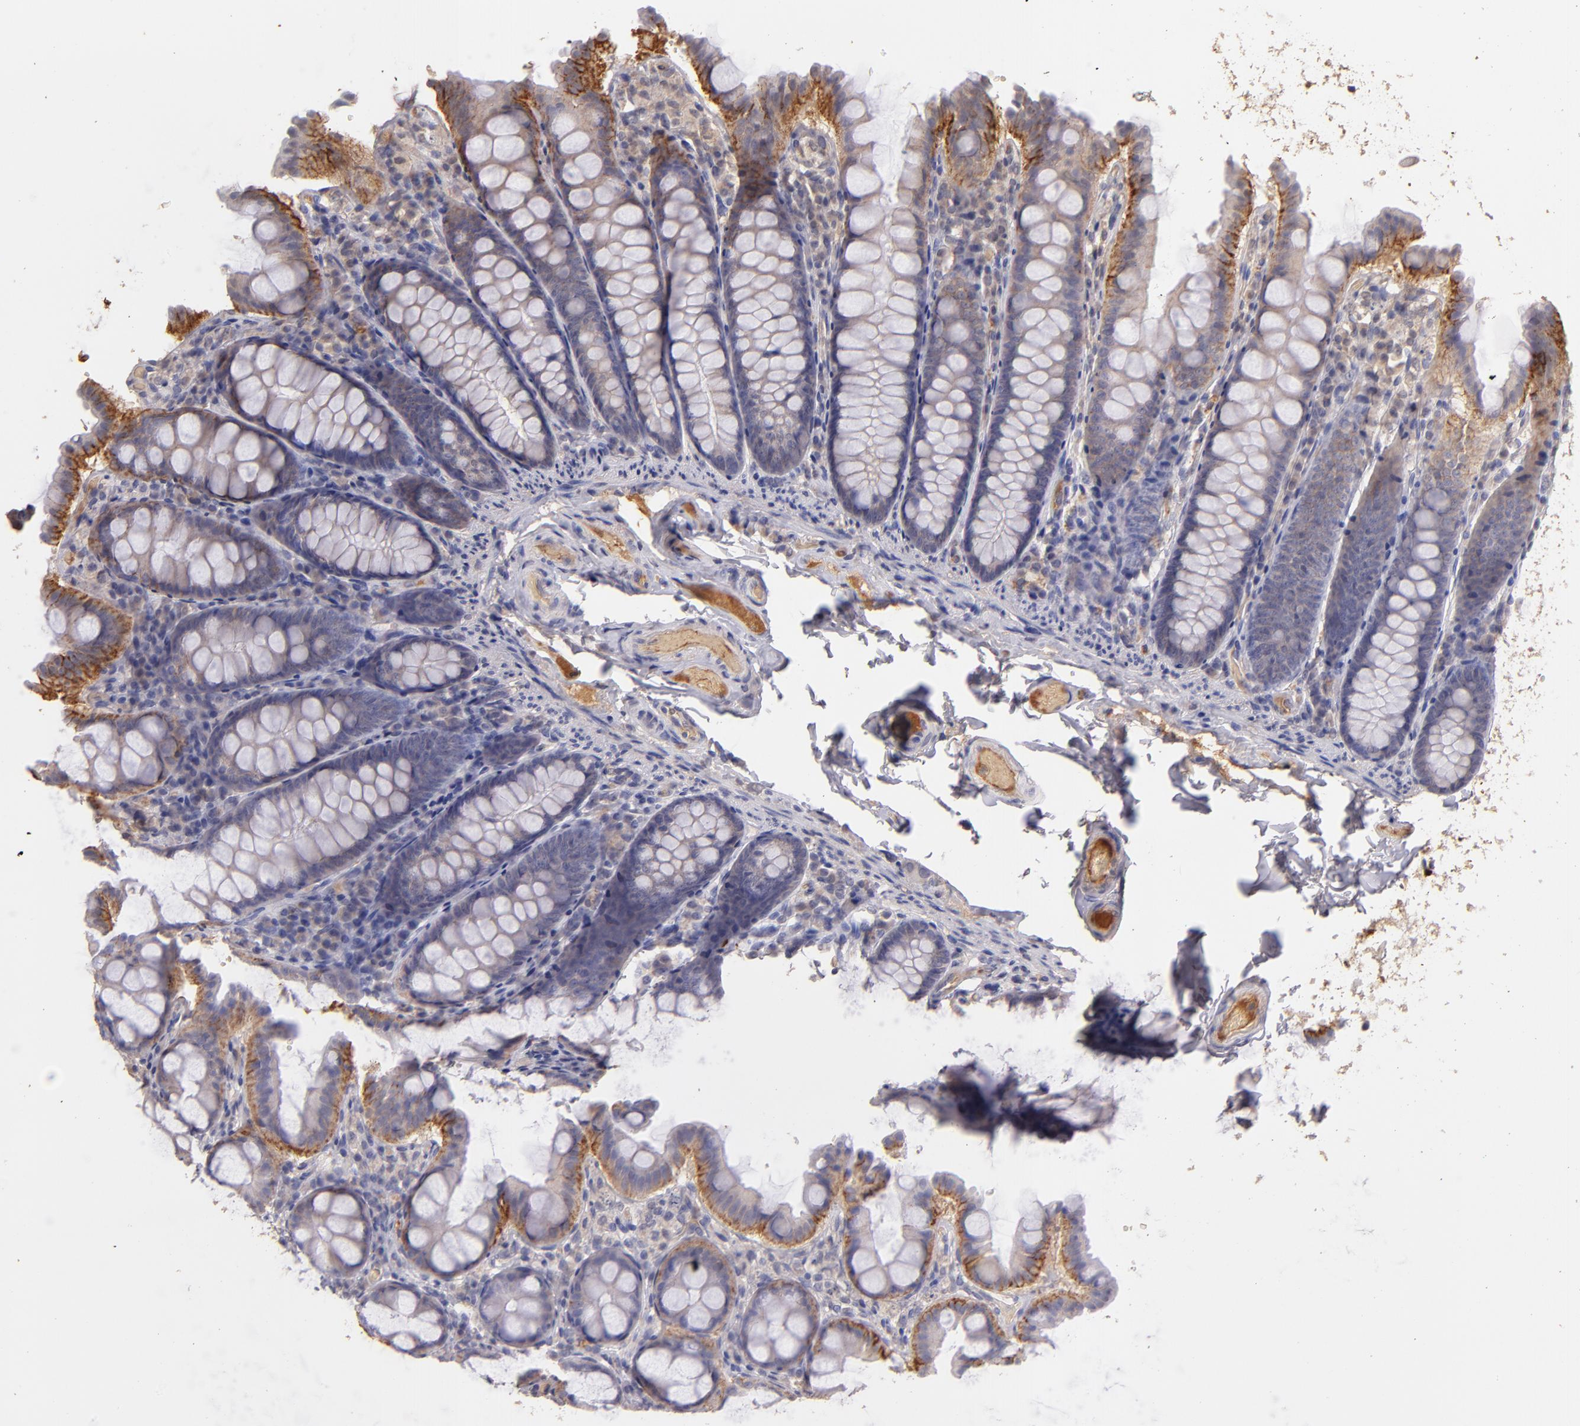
{"staining": {"intensity": "negative", "quantity": "none", "location": "none"}, "tissue": "colon", "cell_type": "Endothelial cells", "image_type": "normal", "snomed": [{"axis": "morphology", "description": "Normal tissue, NOS"}, {"axis": "topography", "description": "Colon"}], "caption": "Immunohistochemical staining of unremarkable human colon reveals no significant positivity in endothelial cells.", "gene": "SERPINC1", "patient": {"sex": "female", "age": 61}}